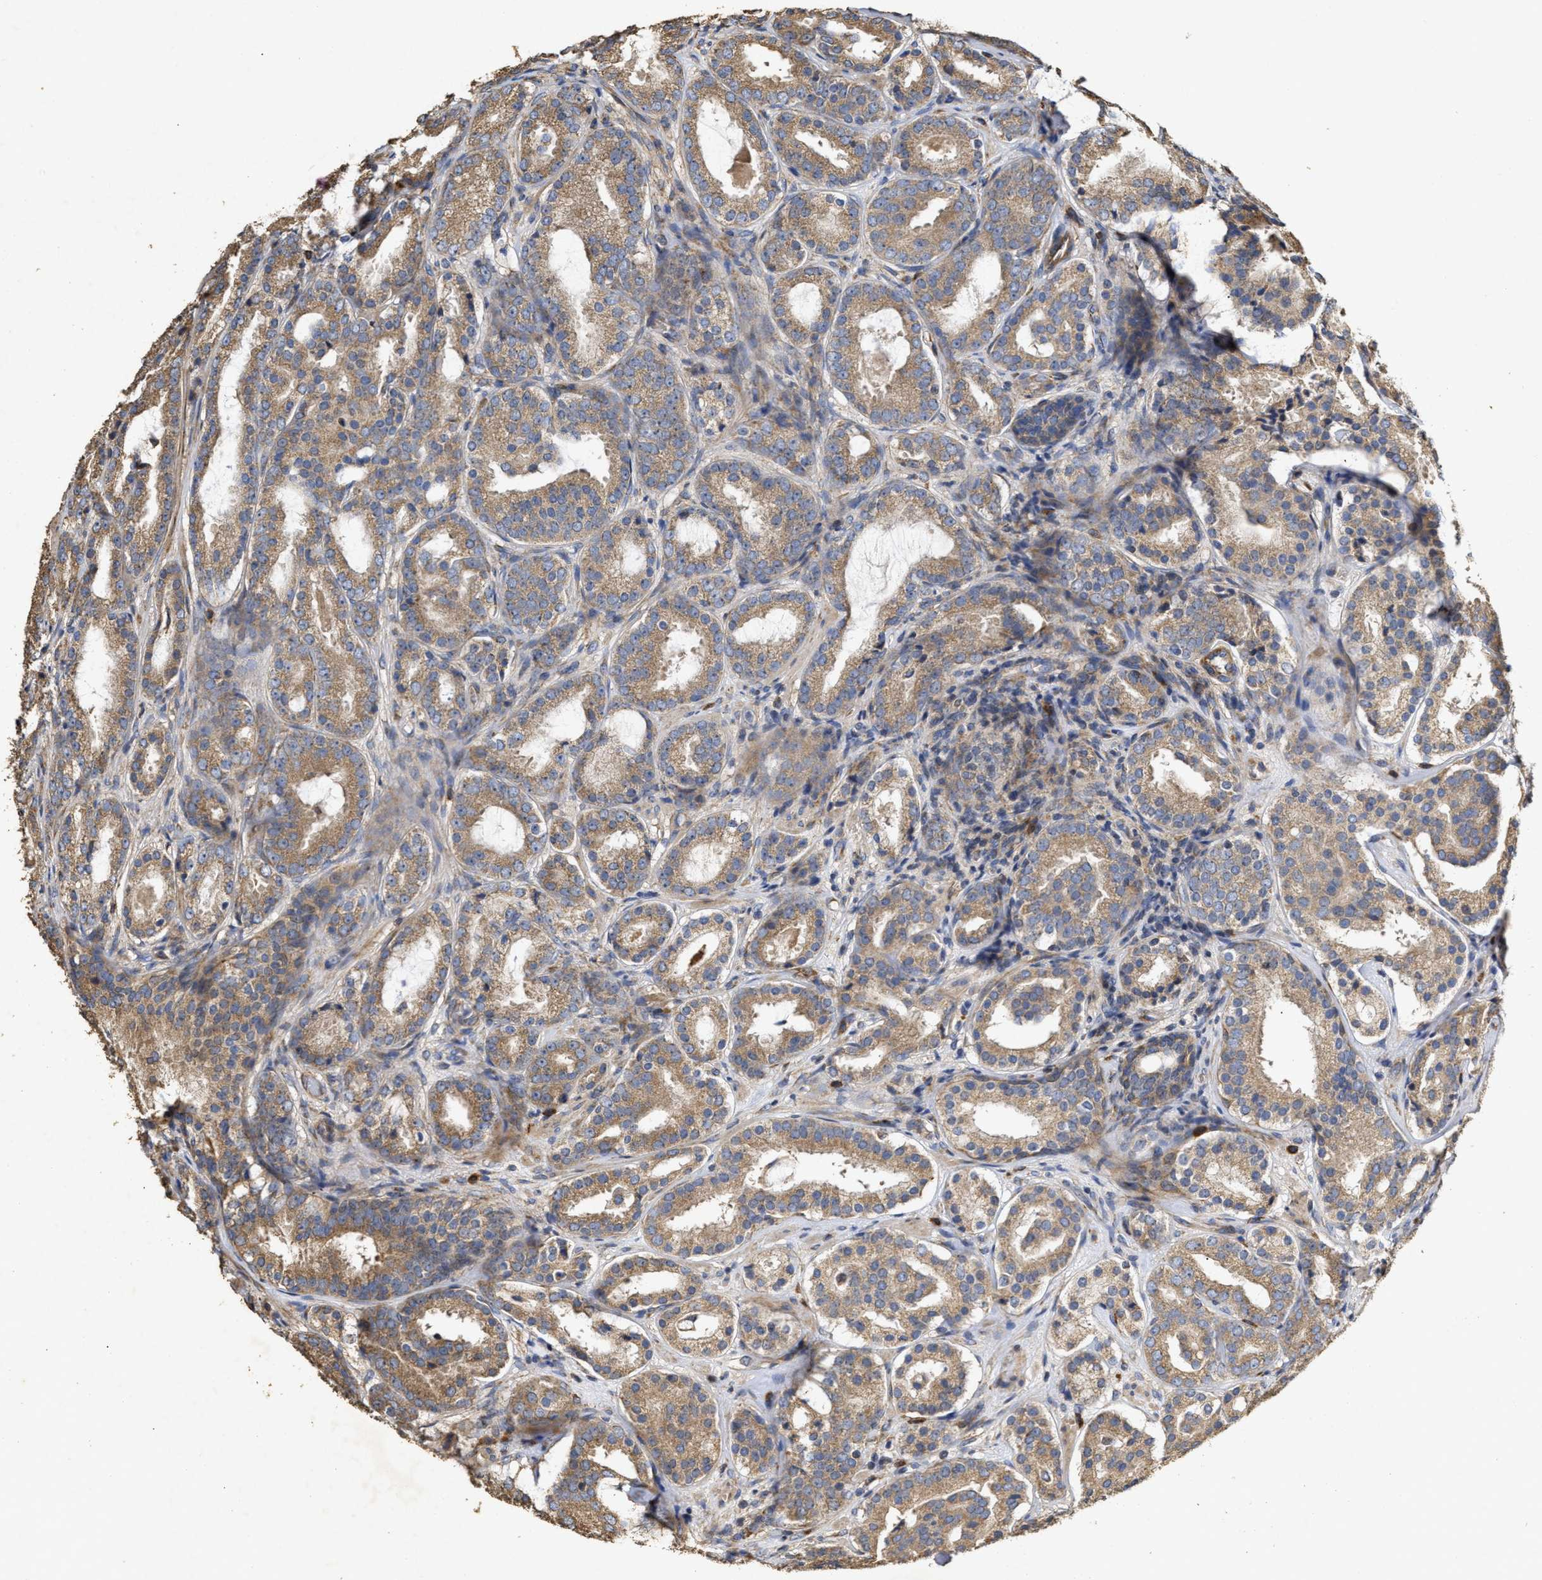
{"staining": {"intensity": "moderate", "quantity": ">75%", "location": "cytoplasmic/membranous"}, "tissue": "prostate cancer", "cell_type": "Tumor cells", "image_type": "cancer", "snomed": [{"axis": "morphology", "description": "Adenocarcinoma, Low grade"}, {"axis": "topography", "description": "Prostate"}], "caption": "Prostate cancer (low-grade adenocarcinoma) stained with a brown dye reveals moderate cytoplasmic/membranous positive positivity in approximately >75% of tumor cells.", "gene": "NAV1", "patient": {"sex": "male", "age": 69}}